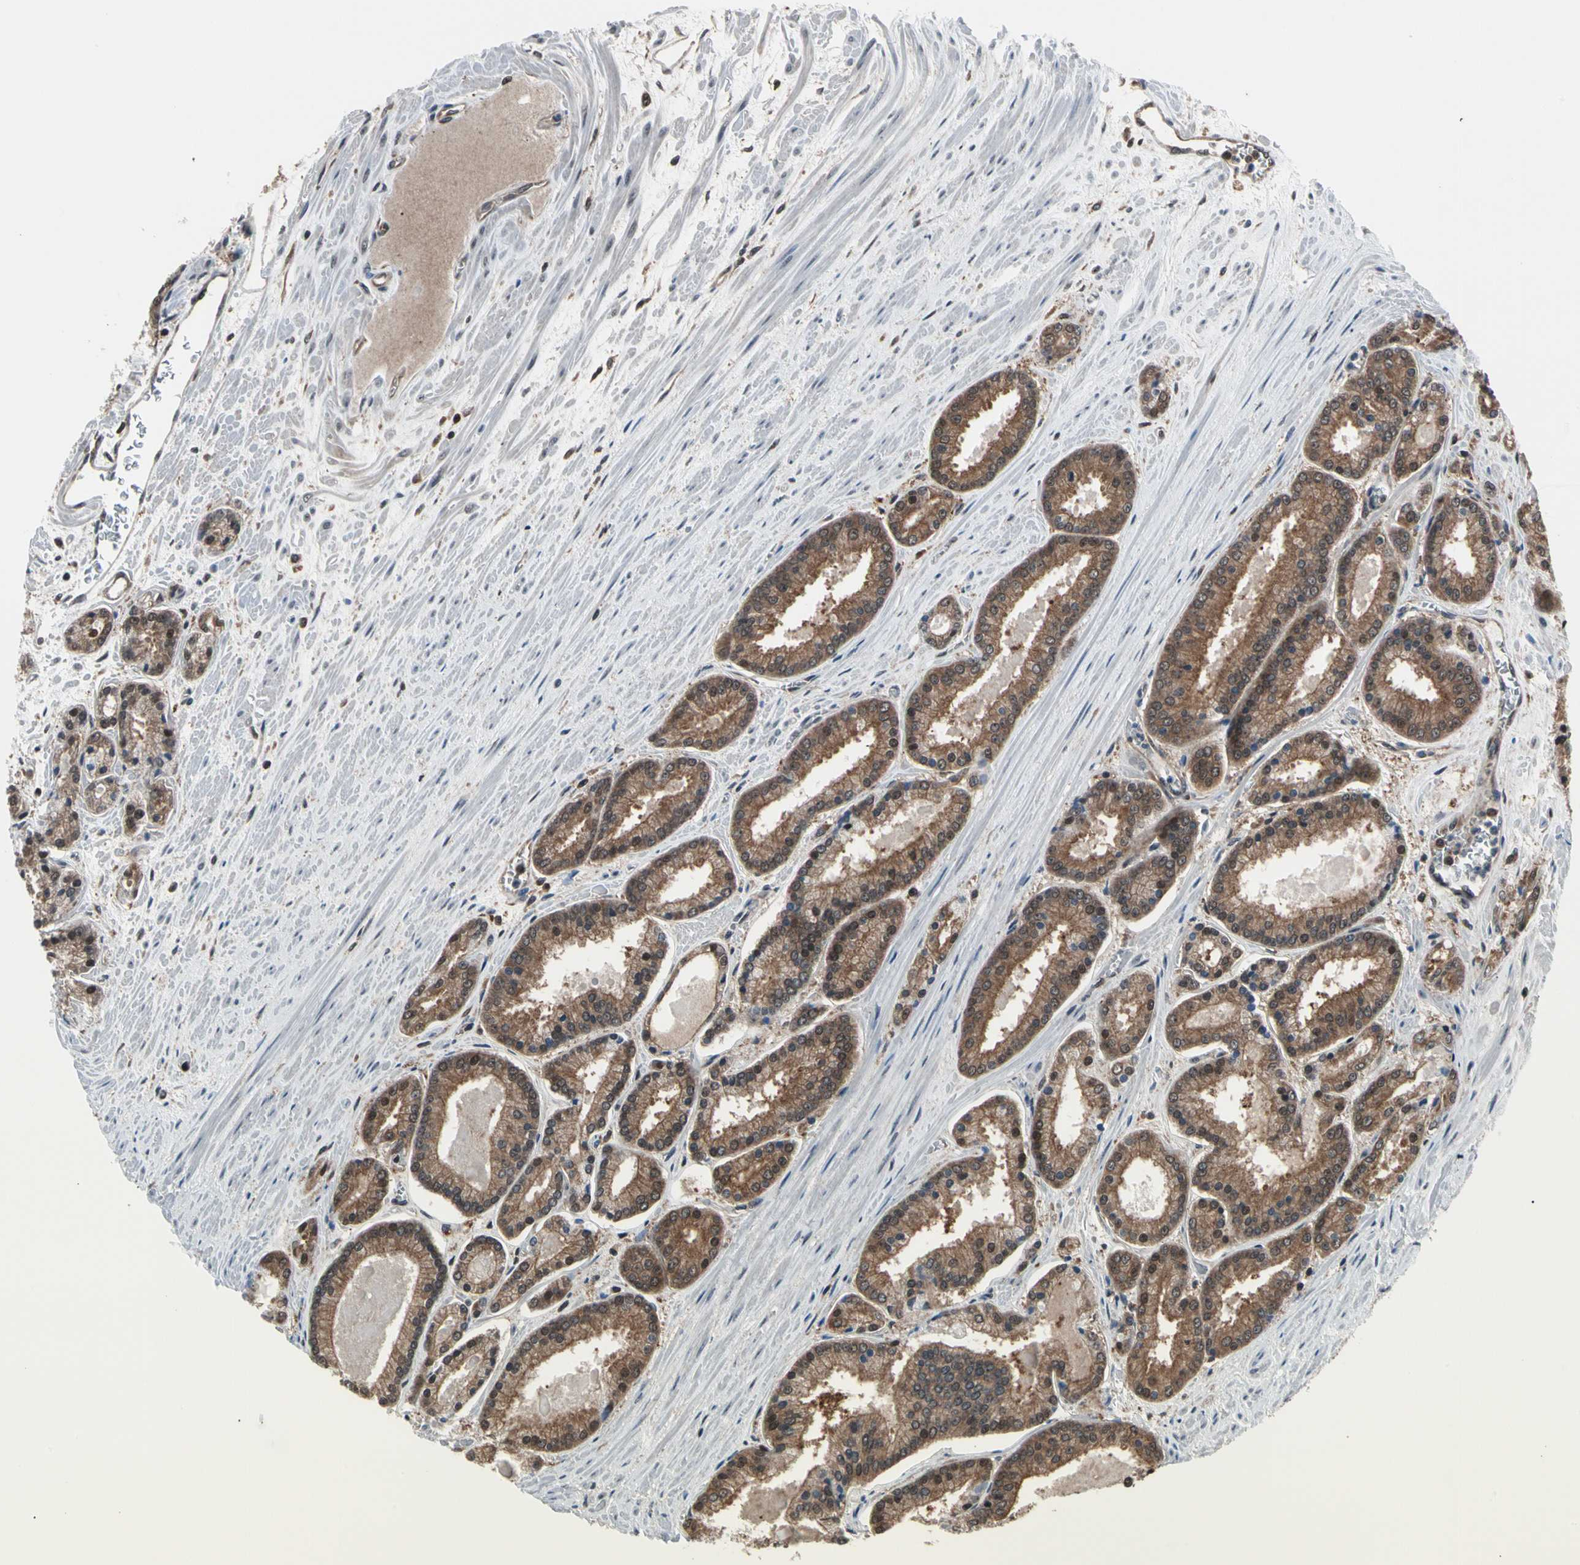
{"staining": {"intensity": "moderate", "quantity": ">75%", "location": "cytoplasmic/membranous"}, "tissue": "prostate cancer", "cell_type": "Tumor cells", "image_type": "cancer", "snomed": [{"axis": "morphology", "description": "Adenocarcinoma, Low grade"}, {"axis": "topography", "description": "Prostate"}], "caption": "This histopathology image reveals low-grade adenocarcinoma (prostate) stained with IHC to label a protein in brown. The cytoplasmic/membranous of tumor cells show moderate positivity for the protein. Nuclei are counter-stained blue.", "gene": "PSMA2", "patient": {"sex": "male", "age": 59}}